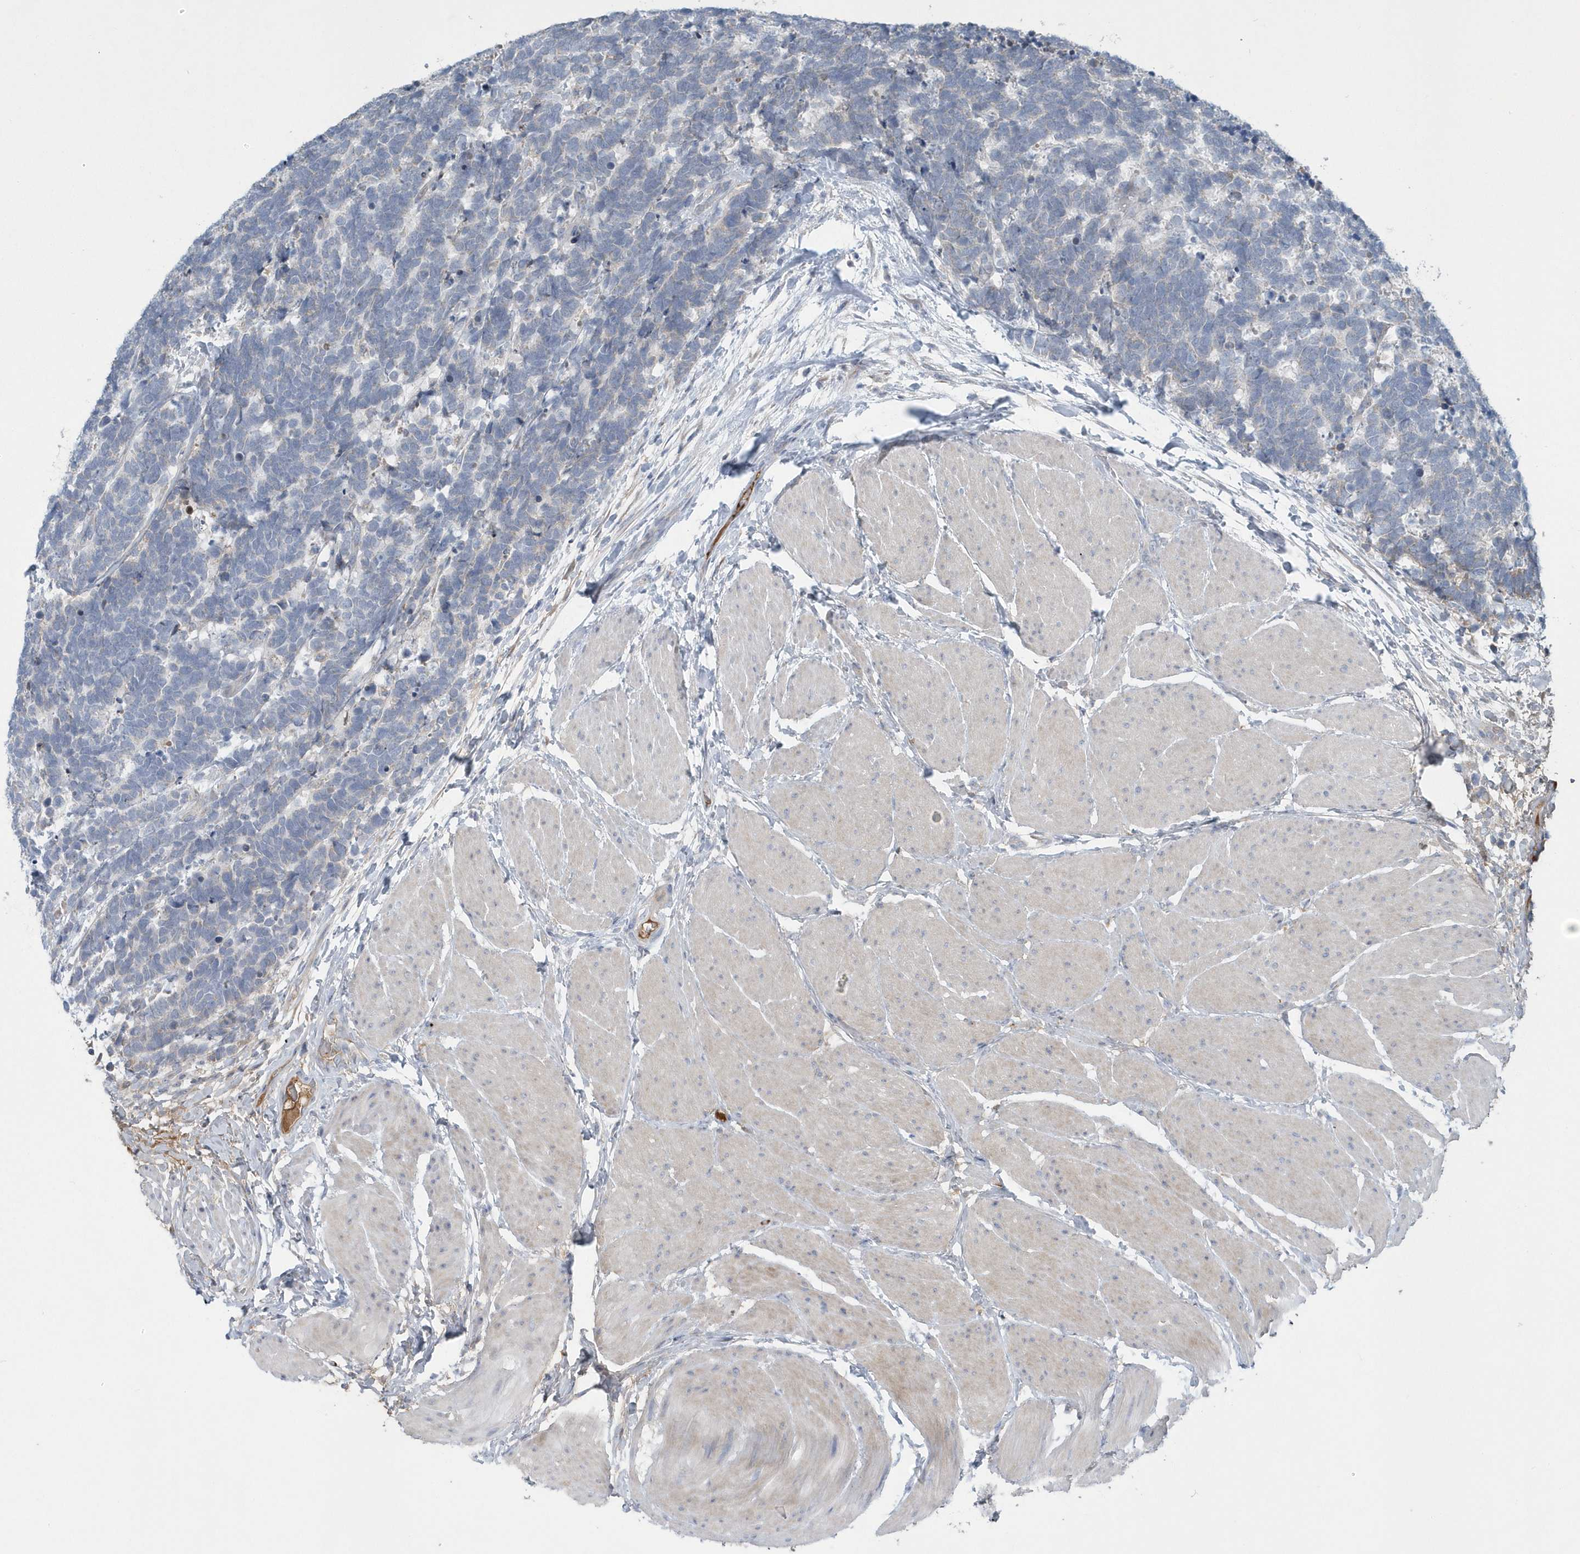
{"staining": {"intensity": "negative", "quantity": "none", "location": "none"}, "tissue": "carcinoid", "cell_type": "Tumor cells", "image_type": "cancer", "snomed": [{"axis": "morphology", "description": "Carcinoma, NOS"}, {"axis": "morphology", "description": "Carcinoid, malignant, NOS"}, {"axis": "topography", "description": "Urinary bladder"}], "caption": "There is no significant expression in tumor cells of carcinoid (malignant).", "gene": "SPATA18", "patient": {"sex": "male", "age": 57}}